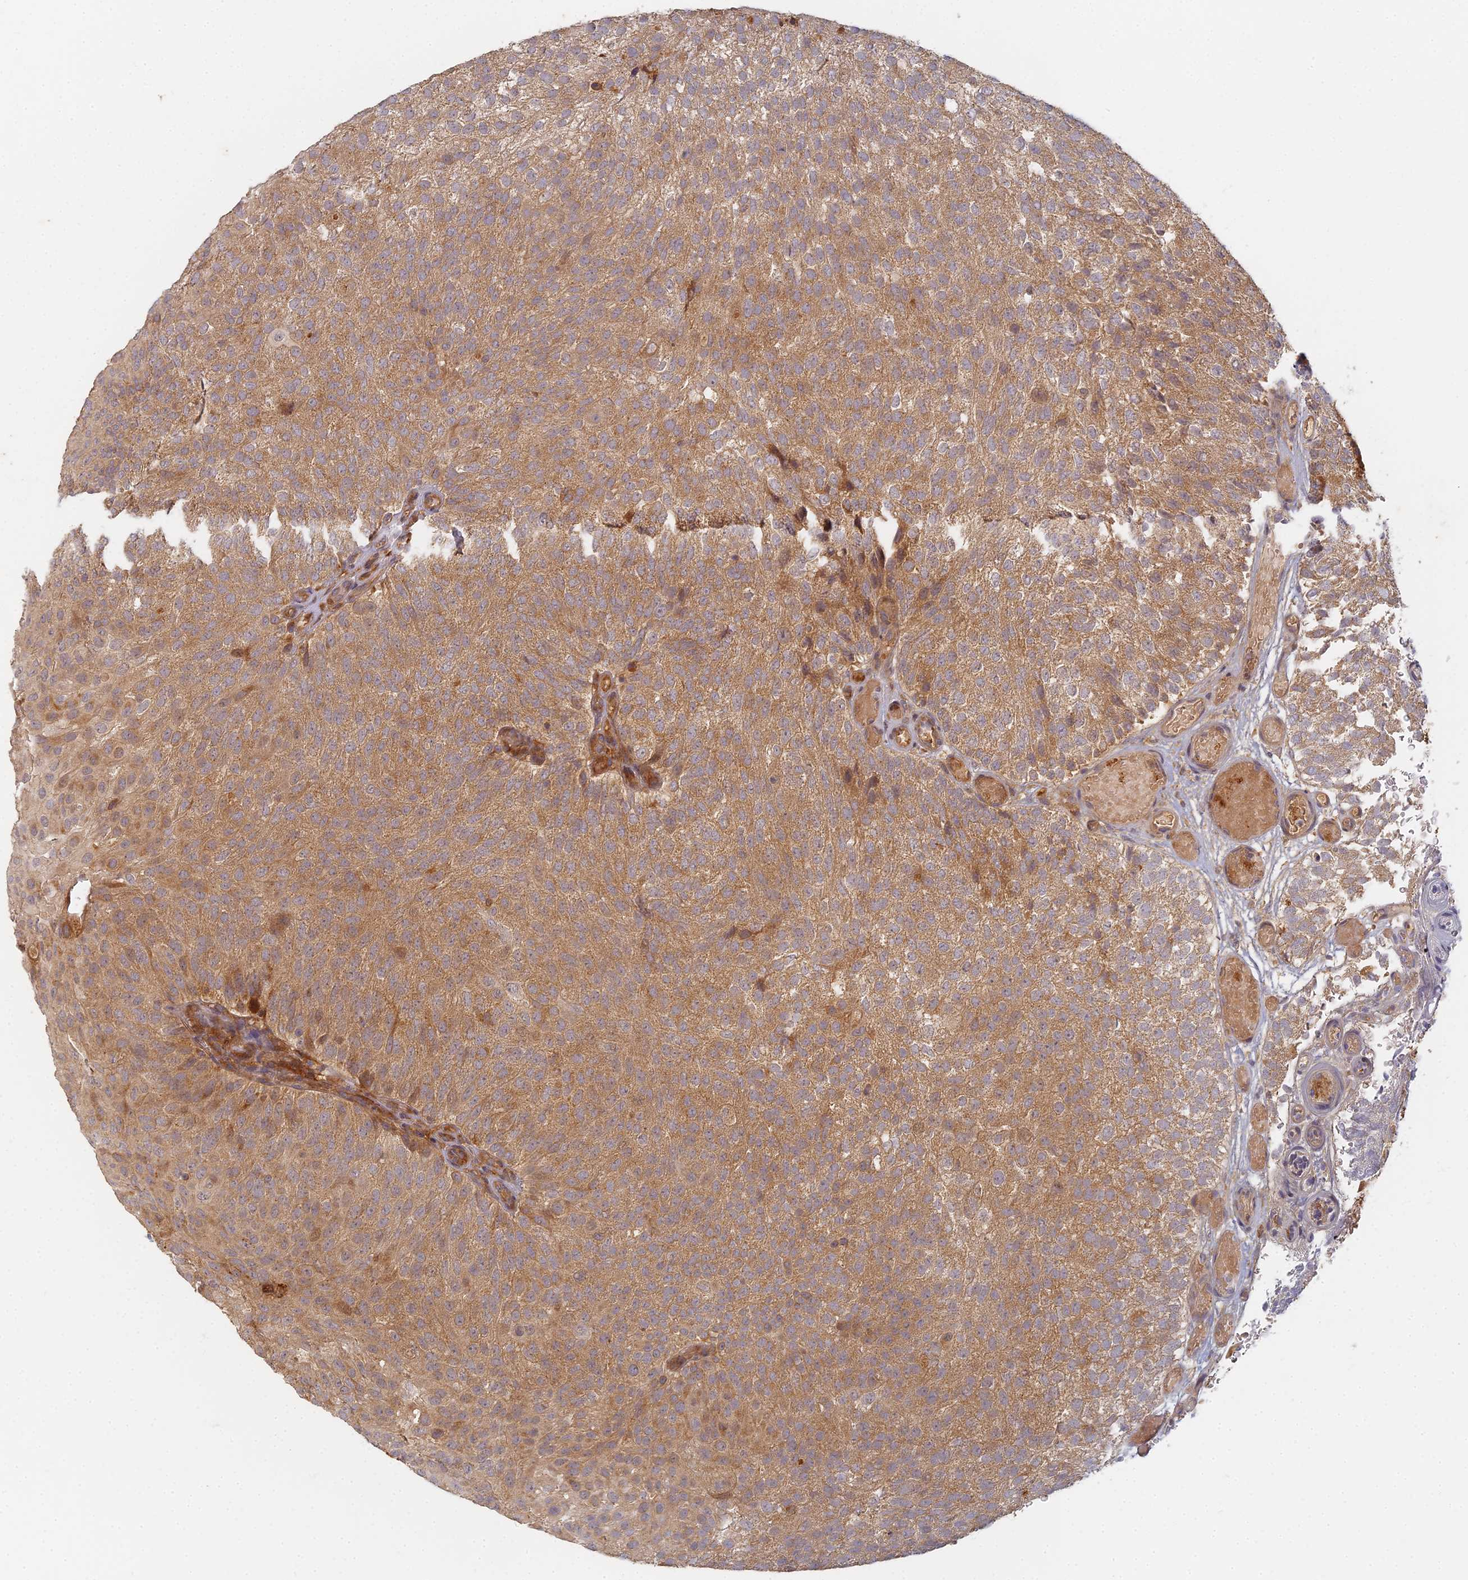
{"staining": {"intensity": "moderate", "quantity": ">75%", "location": "cytoplasmic/membranous"}, "tissue": "urothelial cancer", "cell_type": "Tumor cells", "image_type": "cancer", "snomed": [{"axis": "morphology", "description": "Urothelial carcinoma, Low grade"}, {"axis": "topography", "description": "Urinary bladder"}], "caption": "Protein expression analysis of human low-grade urothelial carcinoma reveals moderate cytoplasmic/membranous positivity in approximately >75% of tumor cells.", "gene": "INO80D", "patient": {"sex": "male", "age": 78}}